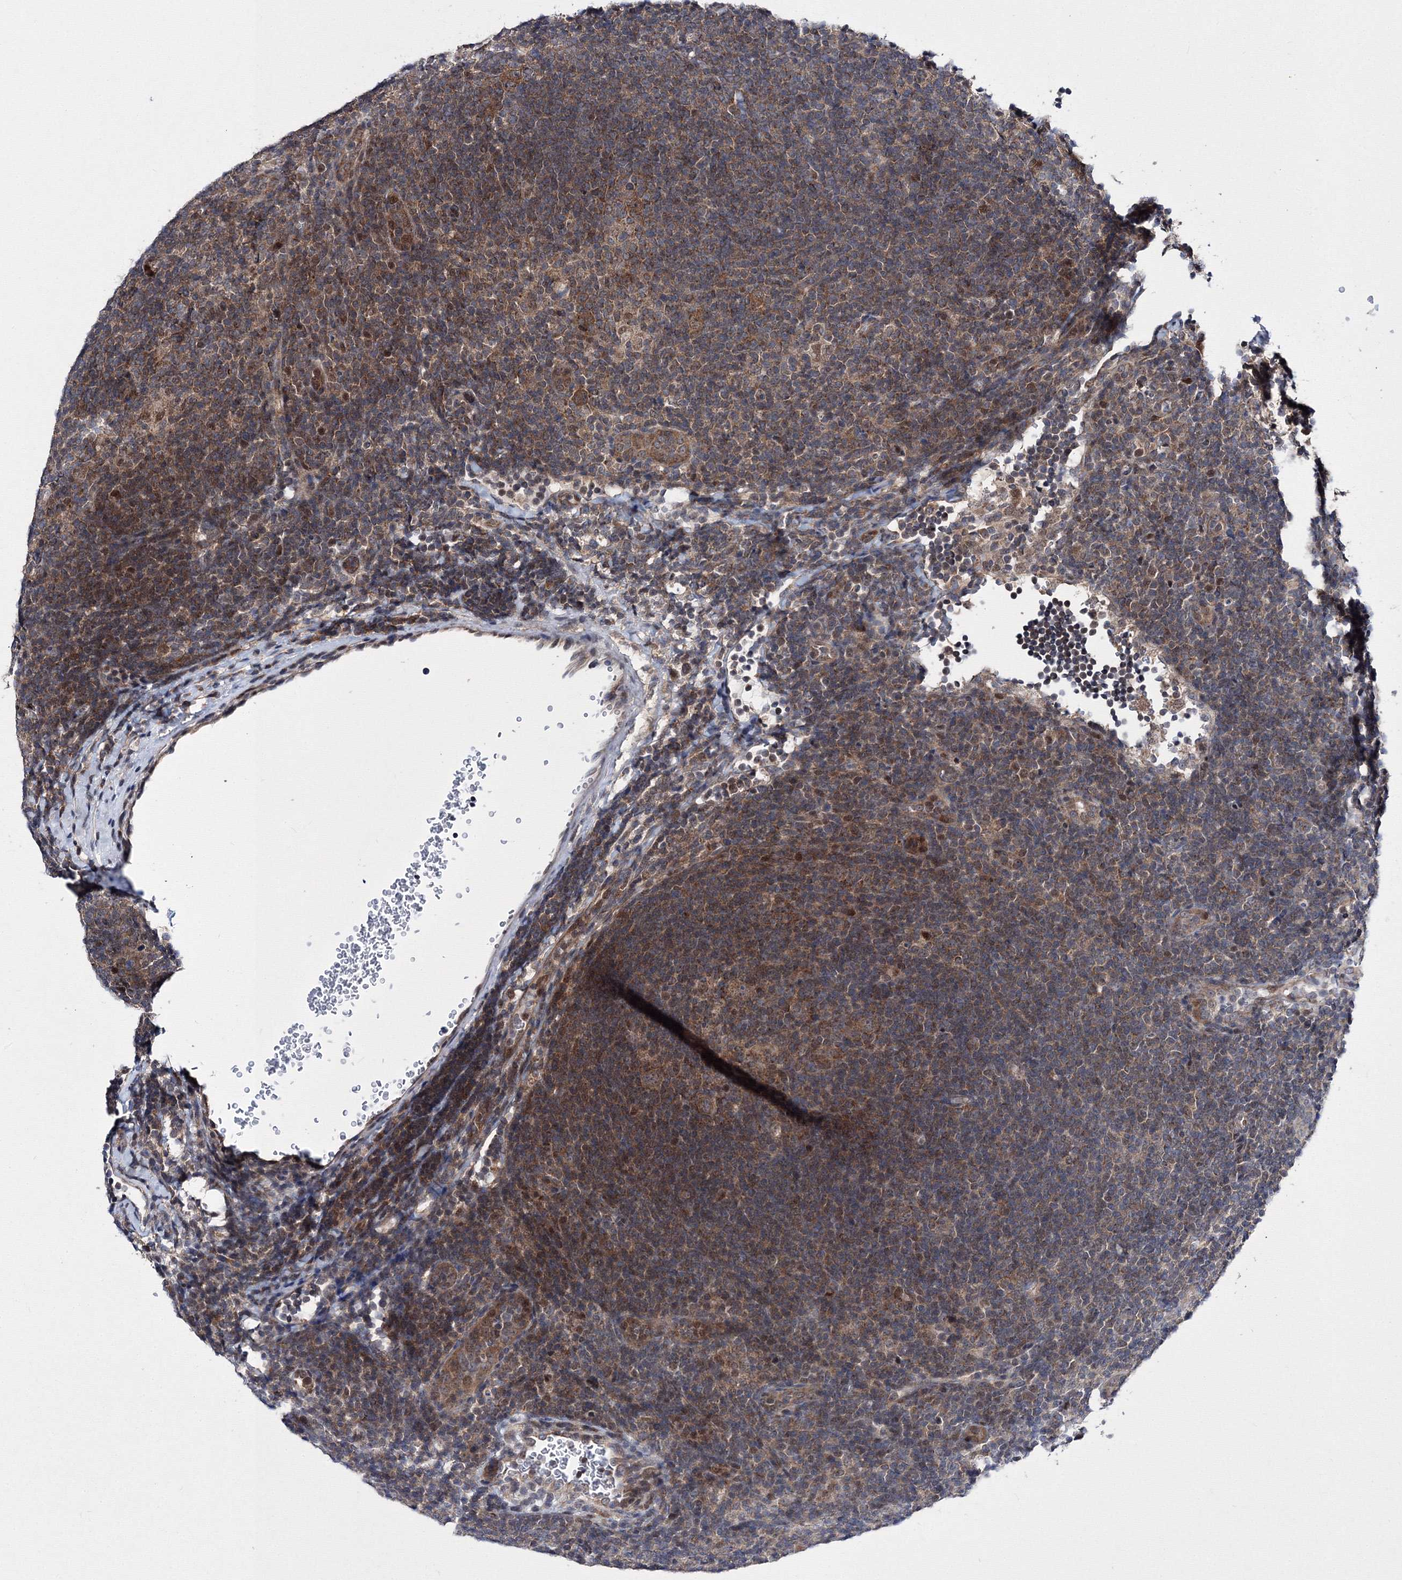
{"staining": {"intensity": "moderate", "quantity": ">75%", "location": "cytoplasmic/membranous"}, "tissue": "lymphoma", "cell_type": "Tumor cells", "image_type": "cancer", "snomed": [{"axis": "morphology", "description": "Hodgkin's disease, NOS"}, {"axis": "topography", "description": "Lymph node"}], "caption": "Tumor cells demonstrate moderate cytoplasmic/membranous staining in about >75% of cells in lymphoma.", "gene": "GPN1", "patient": {"sex": "female", "age": 57}}